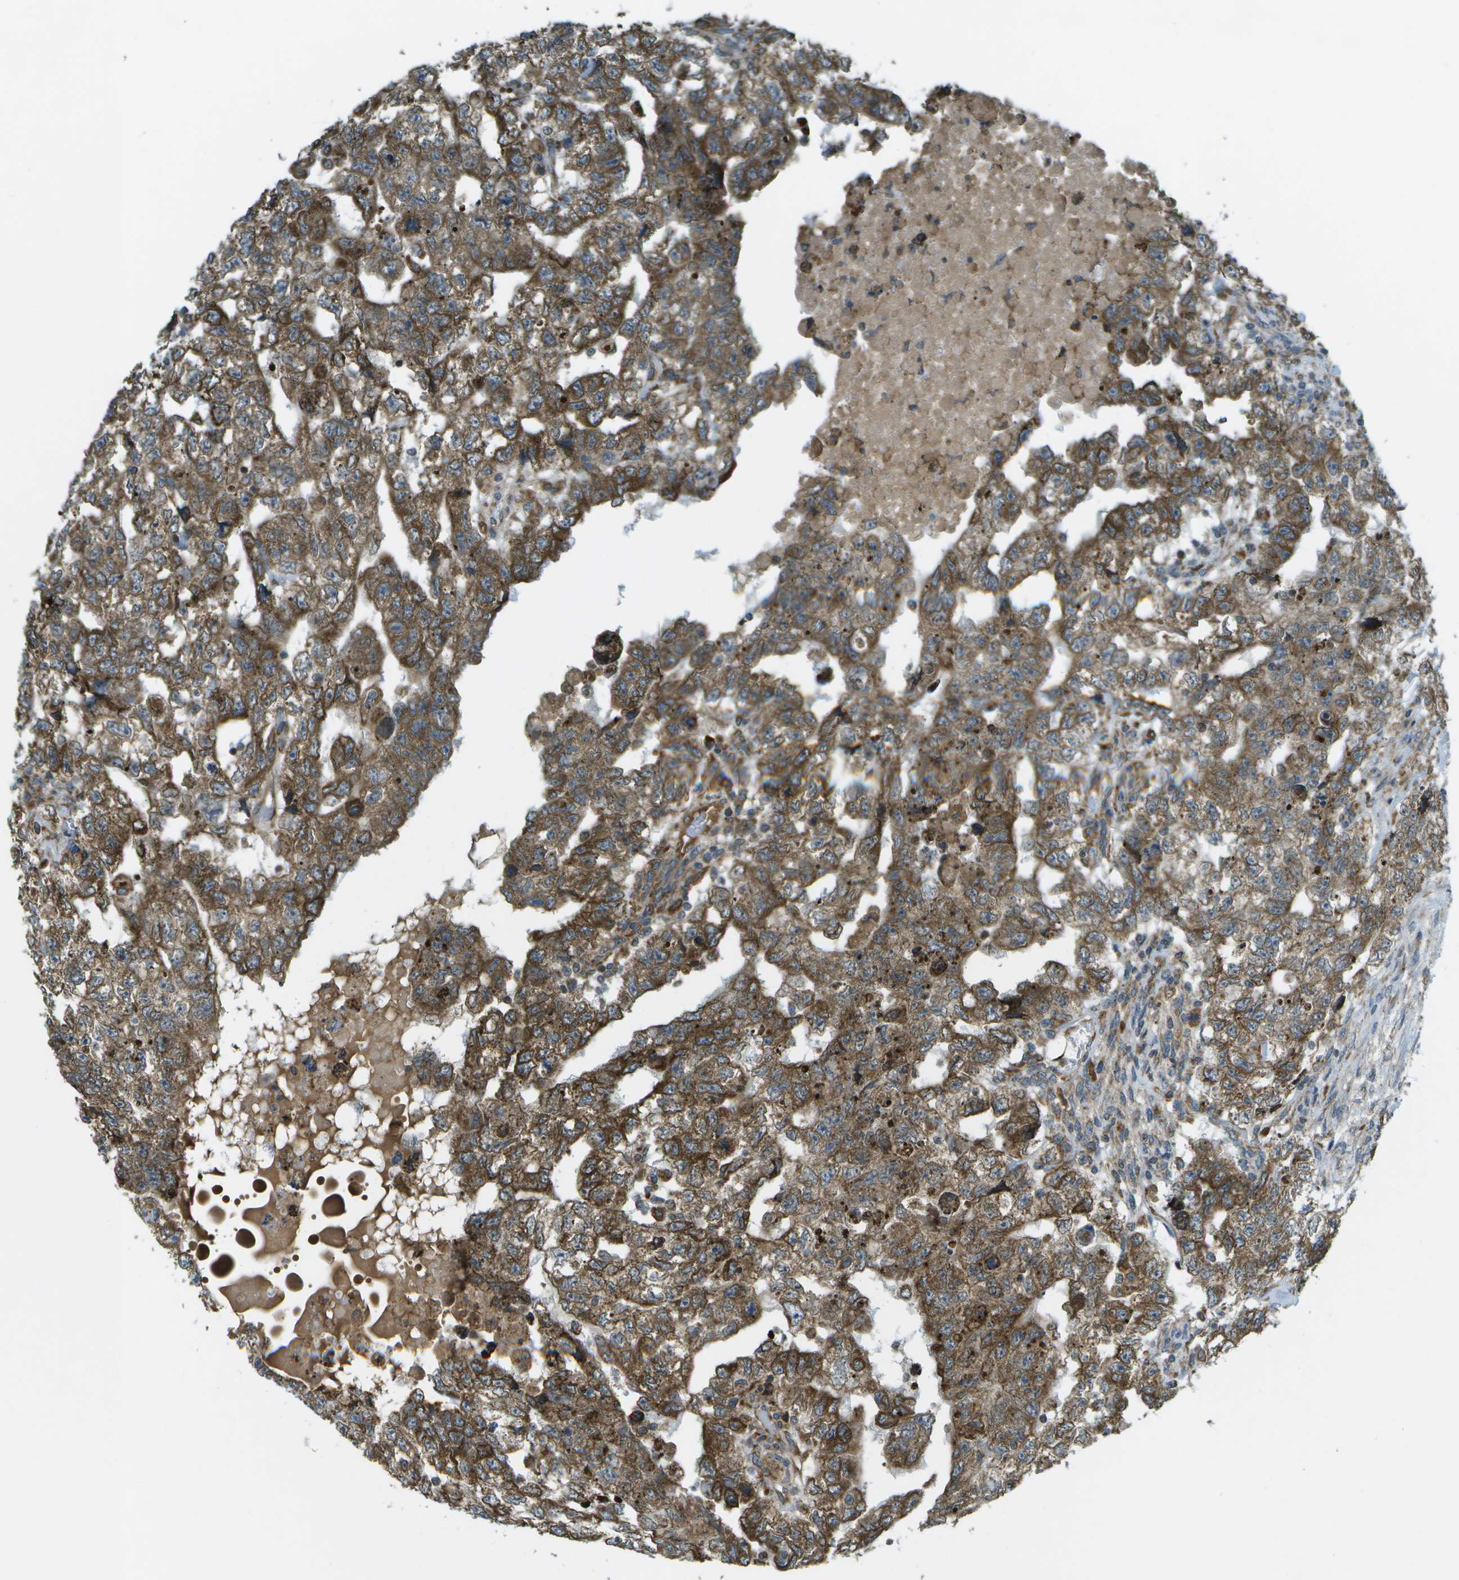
{"staining": {"intensity": "strong", "quantity": ">75%", "location": "cytoplasmic/membranous"}, "tissue": "testis cancer", "cell_type": "Tumor cells", "image_type": "cancer", "snomed": [{"axis": "morphology", "description": "Carcinoma, Embryonal, NOS"}, {"axis": "topography", "description": "Testis"}], "caption": "Protein analysis of embryonal carcinoma (testis) tissue demonstrates strong cytoplasmic/membranous staining in about >75% of tumor cells.", "gene": "USP30", "patient": {"sex": "male", "age": 36}}